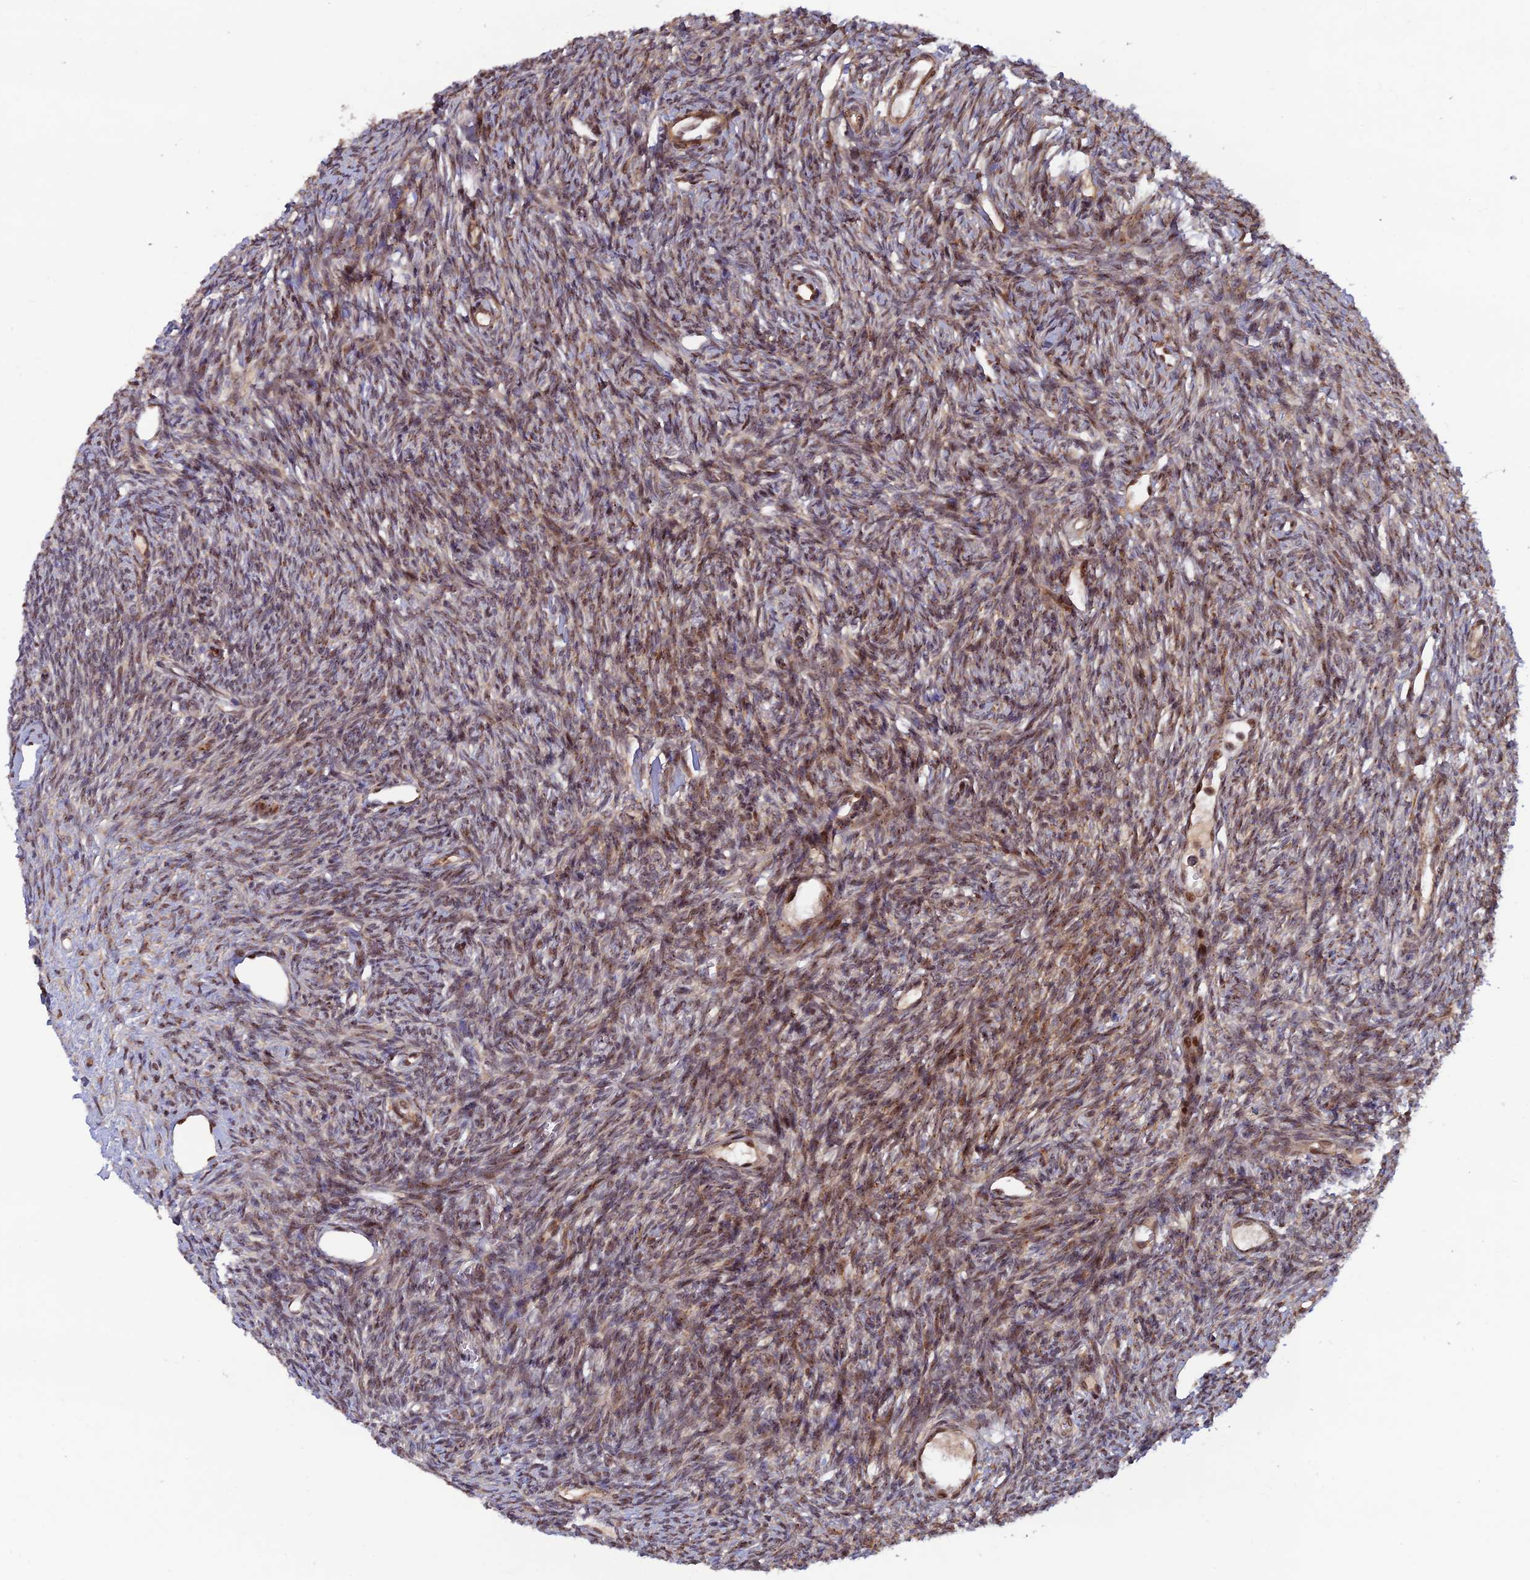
{"staining": {"intensity": "moderate", "quantity": ">75%", "location": "cytoplasmic/membranous"}, "tissue": "ovary", "cell_type": "Follicle cells", "image_type": "normal", "snomed": [{"axis": "morphology", "description": "Normal tissue, NOS"}, {"axis": "morphology", "description": "Cyst, NOS"}, {"axis": "topography", "description": "Ovary"}], "caption": "About >75% of follicle cells in unremarkable ovary reveal moderate cytoplasmic/membranous protein positivity as visualized by brown immunohistochemical staining.", "gene": "ZNF565", "patient": {"sex": "female", "age": 33}}